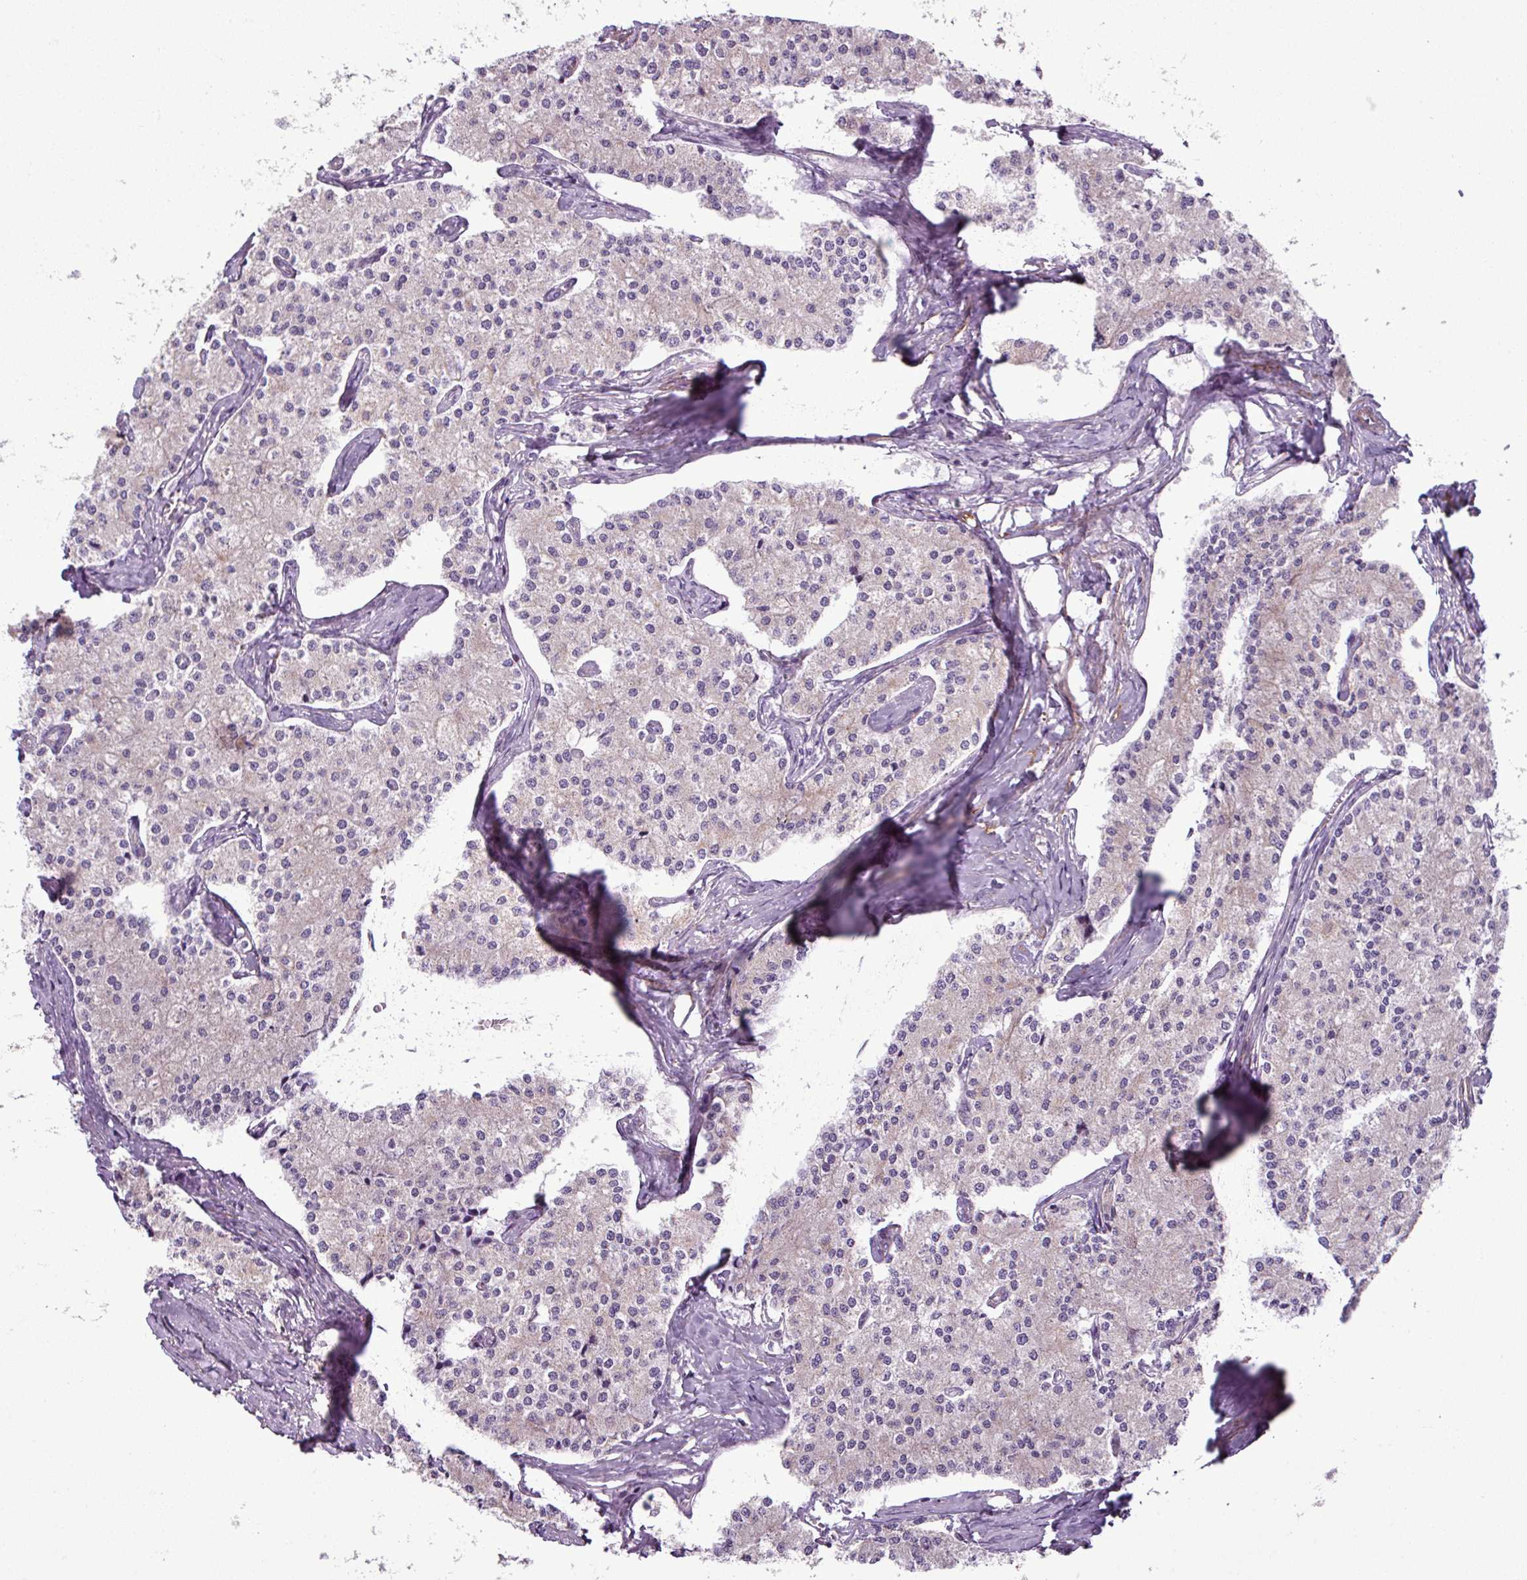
{"staining": {"intensity": "negative", "quantity": "none", "location": "none"}, "tissue": "carcinoid", "cell_type": "Tumor cells", "image_type": "cancer", "snomed": [{"axis": "morphology", "description": "Carcinoid, malignant, NOS"}, {"axis": "topography", "description": "Colon"}], "caption": "There is no significant staining in tumor cells of malignant carcinoid. The staining was performed using DAB (3,3'-diaminobenzidine) to visualize the protein expression in brown, while the nuclei were stained in blue with hematoxylin (Magnification: 20x).", "gene": "BTN2A2", "patient": {"sex": "female", "age": 52}}